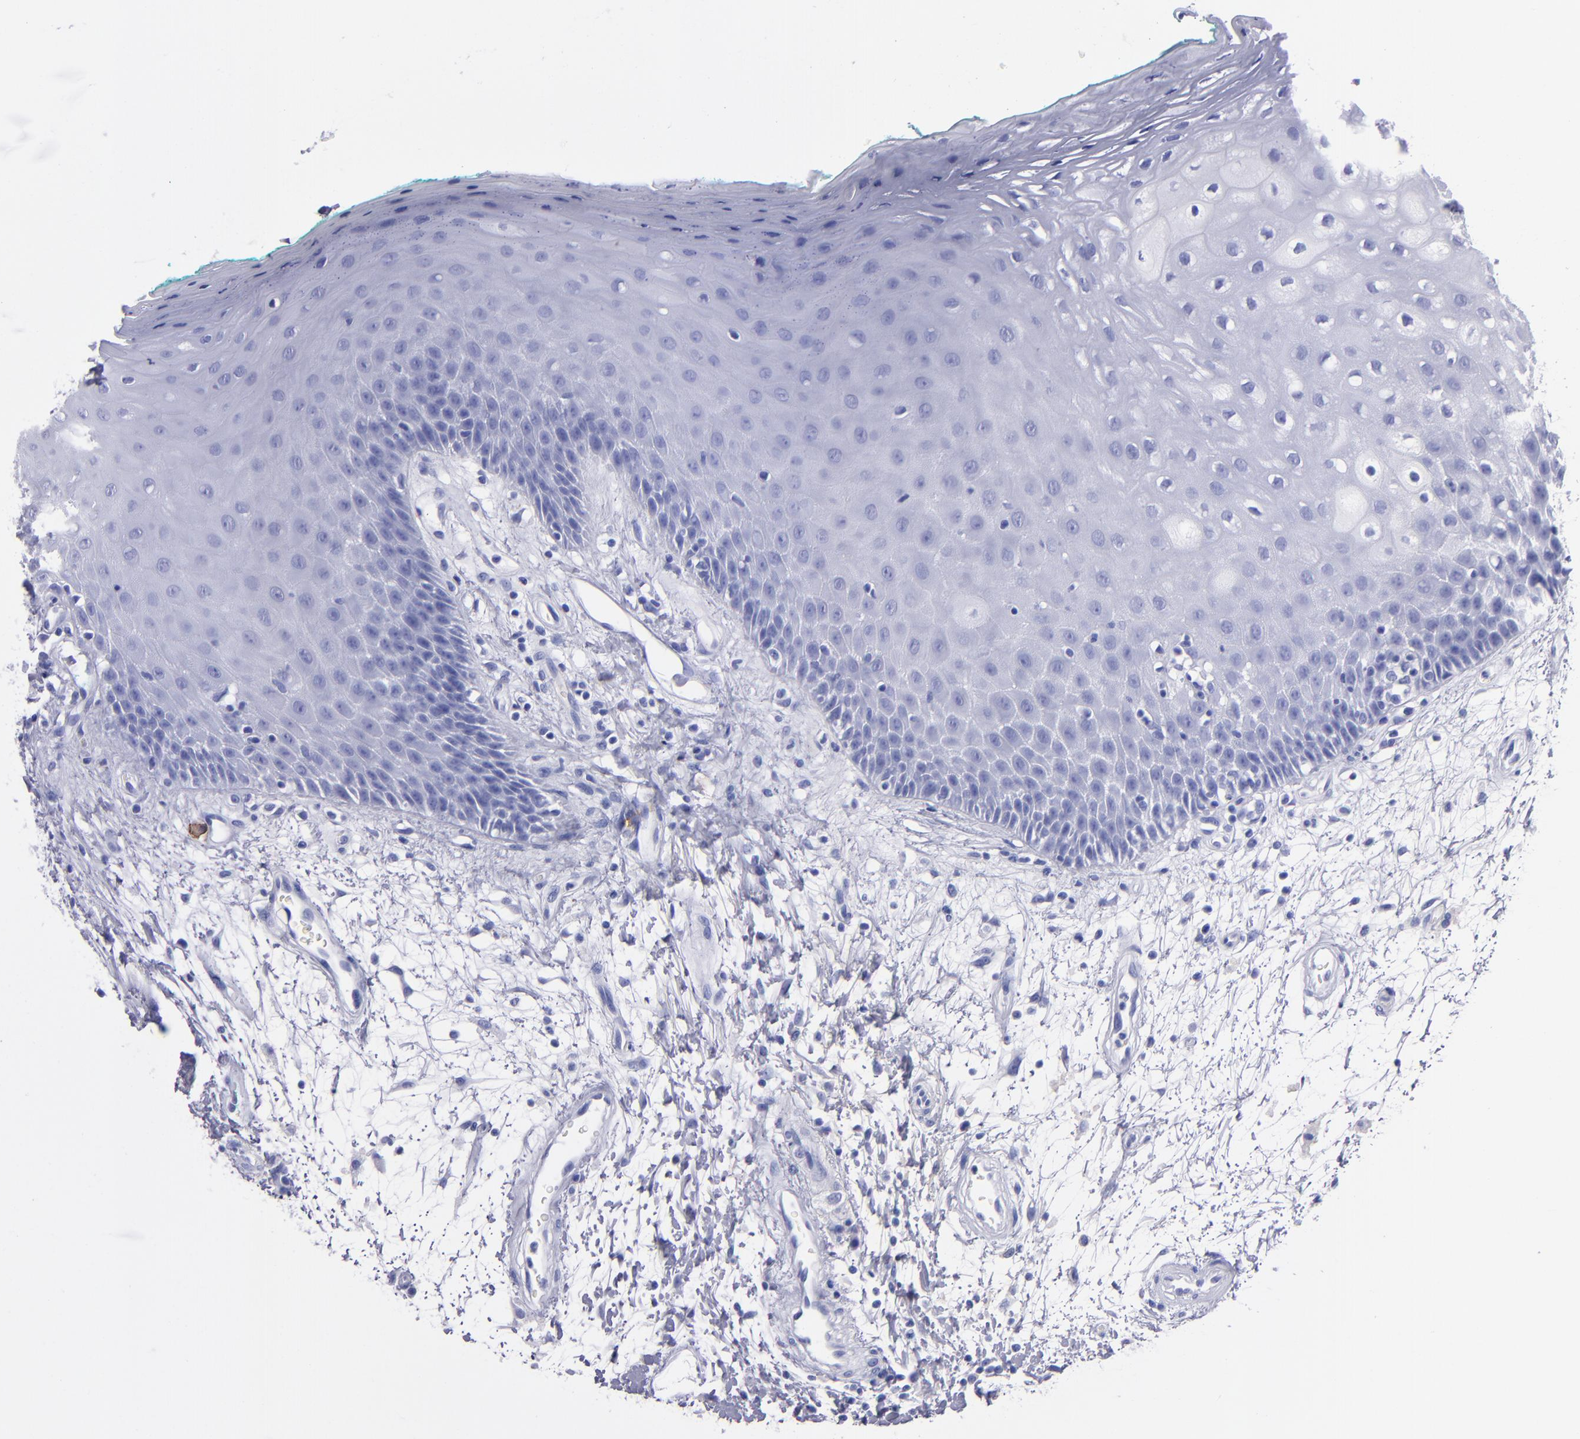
{"staining": {"intensity": "negative", "quantity": "none", "location": "none"}, "tissue": "oral mucosa", "cell_type": "Squamous epithelial cells", "image_type": "normal", "snomed": [{"axis": "morphology", "description": "Normal tissue, NOS"}, {"axis": "morphology", "description": "Squamous cell carcinoma, NOS"}, {"axis": "topography", "description": "Skeletal muscle"}, {"axis": "topography", "description": "Oral tissue"}, {"axis": "topography", "description": "Head-Neck"}], "caption": "The photomicrograph exhibits no staining of squamous epithelial cells in unremarkable oral mucosa.", "gene": "CD38", "patient": {"sex": "female", "age": 84}}